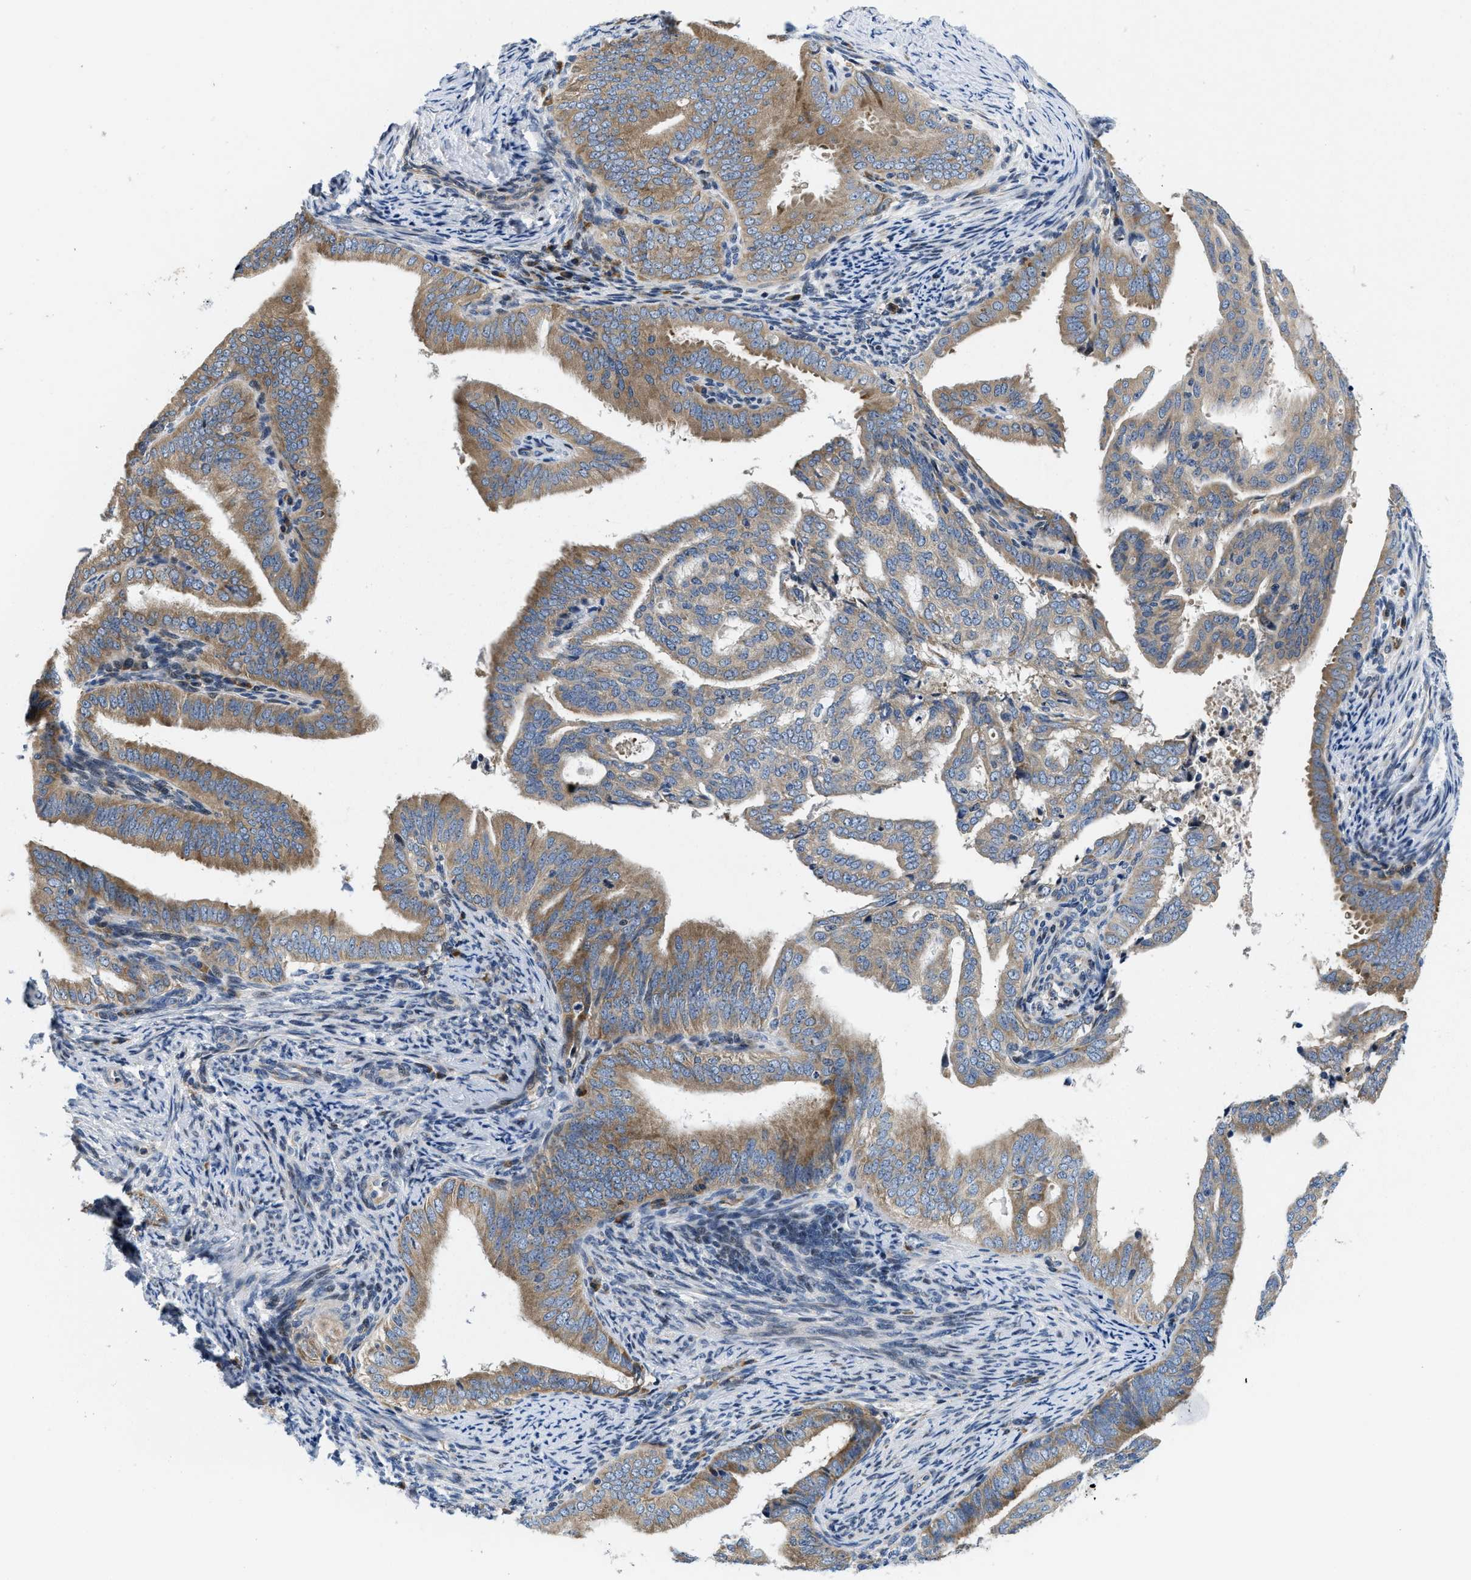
{"staining": {"intensity": "moderate", "quantity": ">75%", "location": "cytoplasmic/membranous"}, "tissue": "endometrial cancer", "cell_type": "Tumor cells", "image_type": "cancer", "snomed": [{"axis": "morphology", "description": "Adenocarcinoma, NOS"}, {"axis": "topography", "description": "Endometrium"}], "caption": "This is an image of immunohistochemistry staining of endometrial cancer, which shows moderate expression in the cytoplasmic/membranous of tumor cells.", "gene": "IKBKE", "patient": {"sex": "female", "age": 58}}